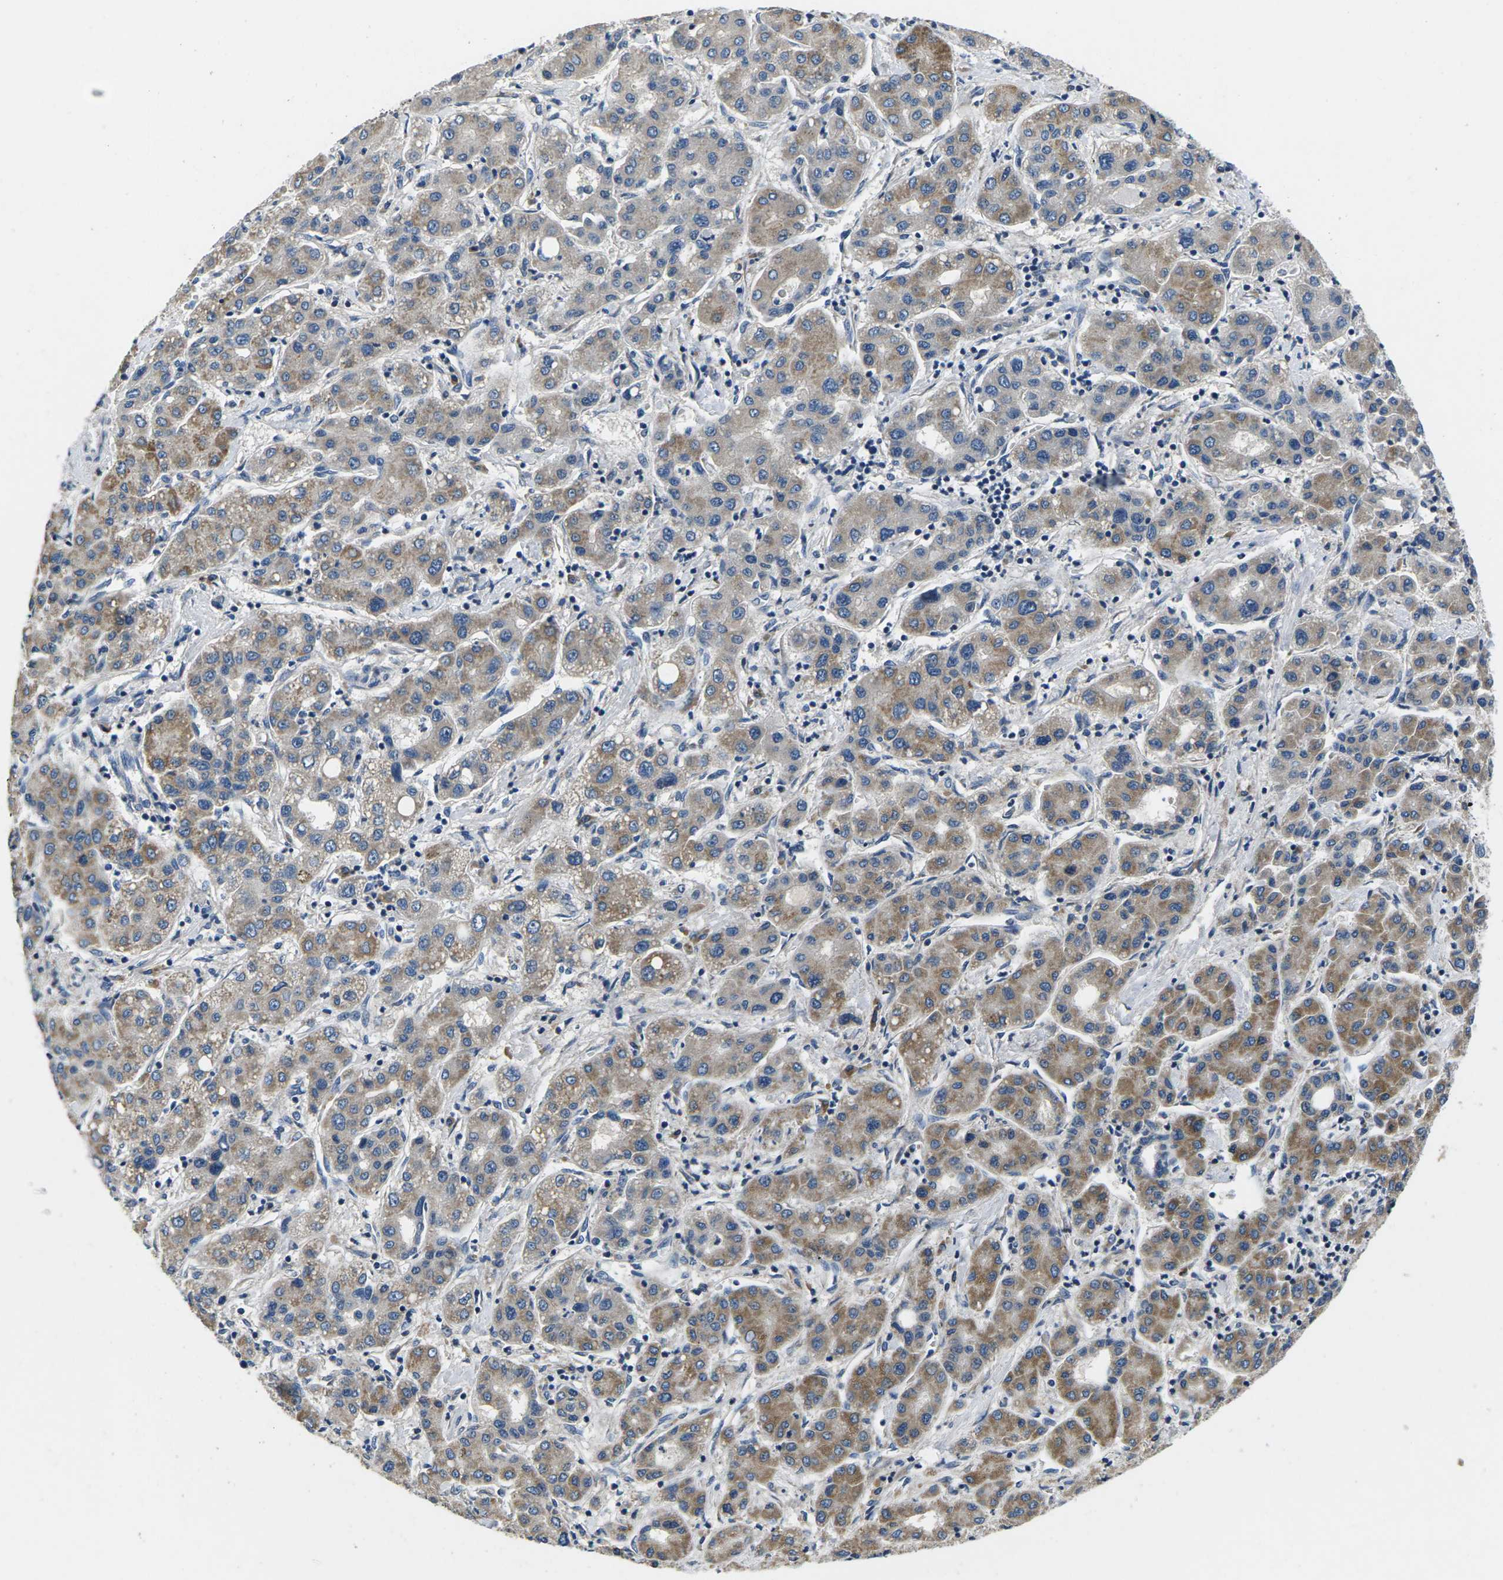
{"staining": {"intensity": "moderate", "quantity": "25%-75%", "location": "cytoplasmic/membranous"}, "tissue": "liver cancer", "cell_type": "Tumor cells", "image_type": "cancer", "snomed": [{"axis": "morphology", "description": "Carcinoma, Hepatocellular, NOS"}, {"axis": "topography", "description": "Liver"}], "caption": "There is medium levels of moderate cytoplasmic/membranous expression in tumor cells of hepatocellular carcinoma (liver), as demonstrated by immunohistochemical staining (brown color).", "gene": "ERGIC3", "patient": {"sex": "male", "age": 65}}